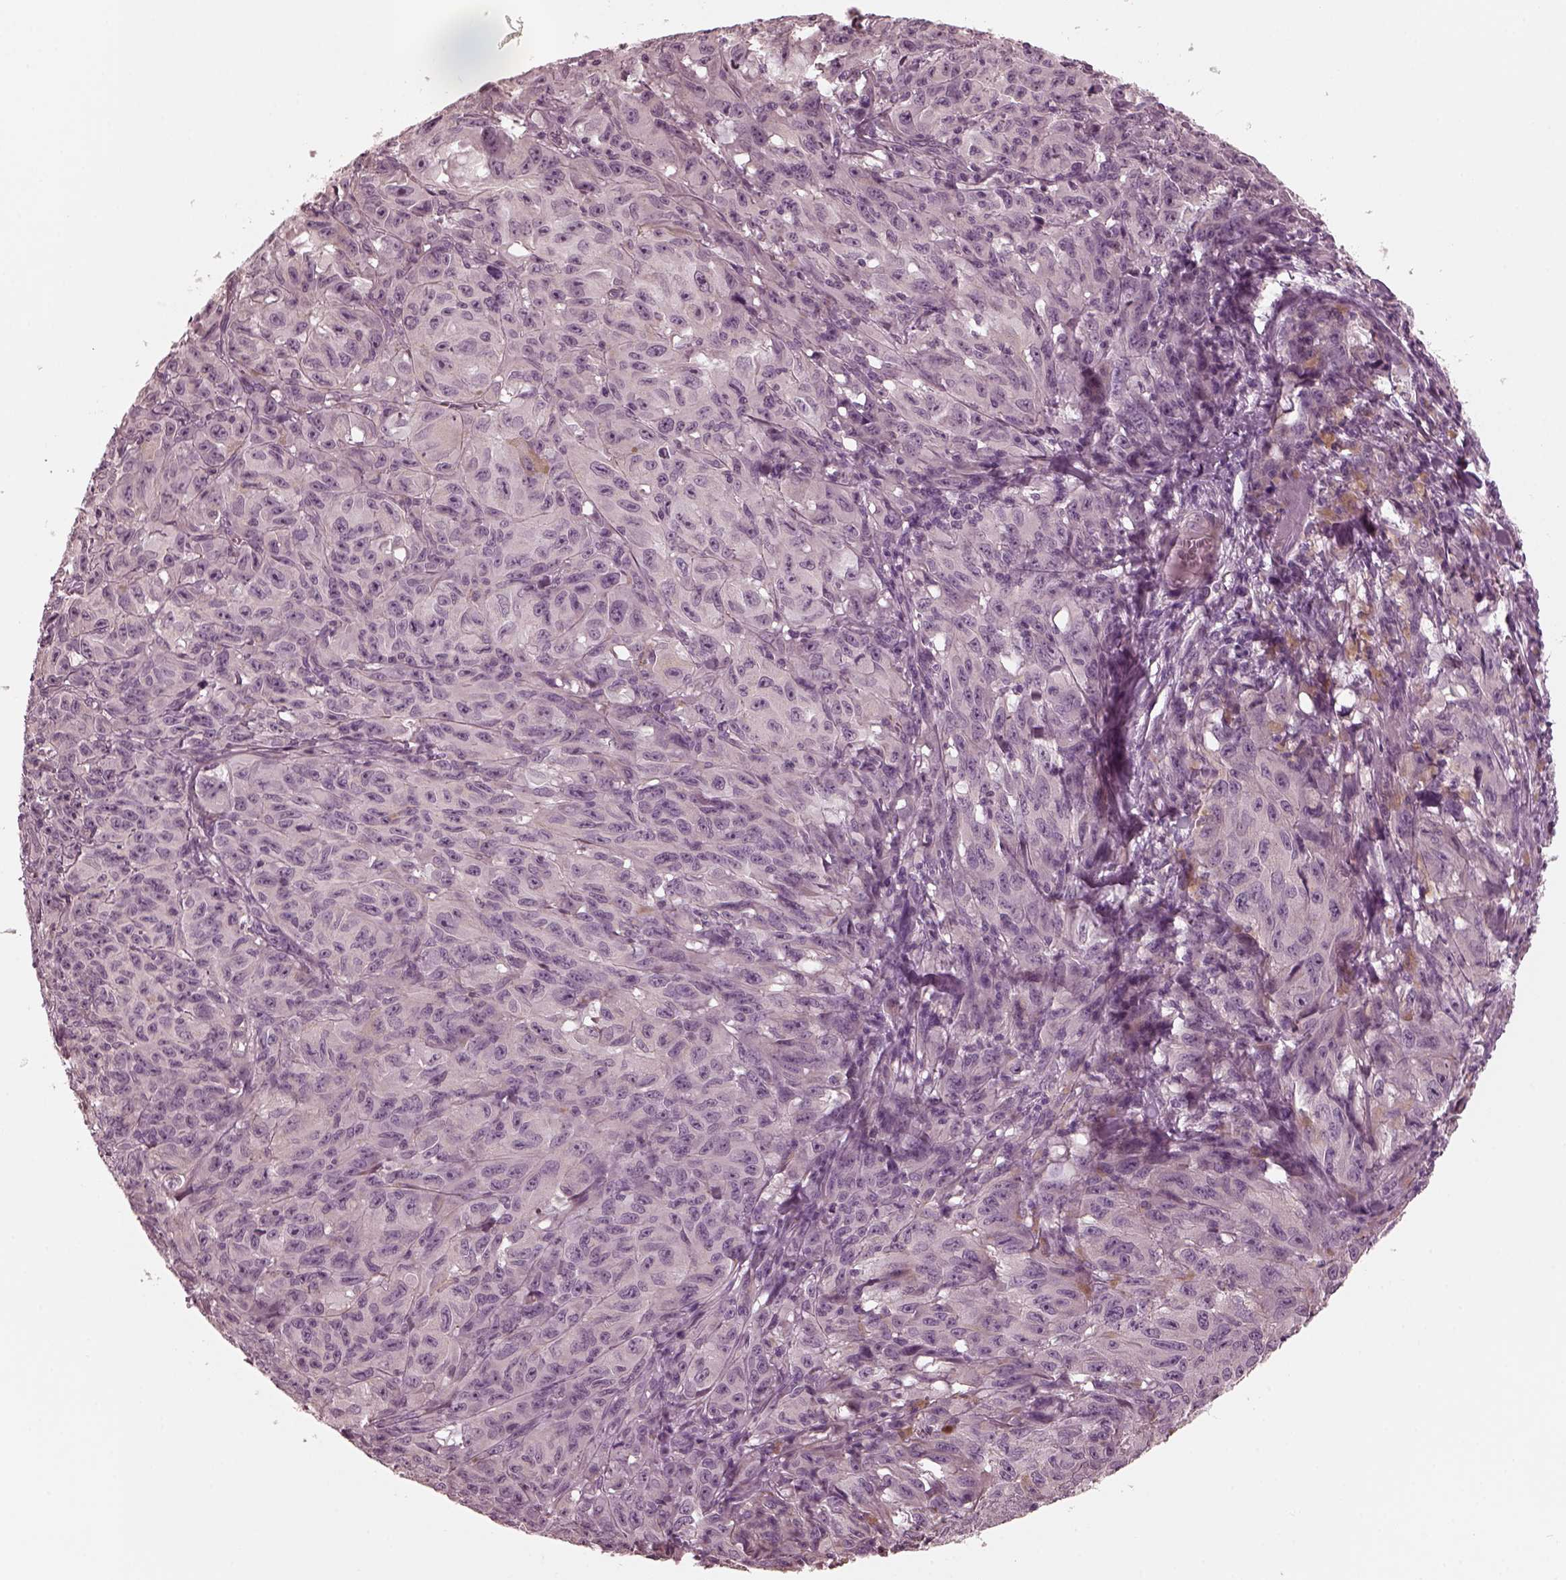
{"staining": {"intensity": "negative", "quantity": "none", "location": "none"}, "tissue": "melanoma", "cell_type": "Tumor cells", "image_type": "cancer", "snomed": [{"axis": "morphology", "description": "Malignant melanoma, NOS"}, {"axis": "topography", "description": "Vulva, labia, clitoris and Bartholin´s gland, NO"}], "caption": "Photomicrograph shows no protein positivity in tumor cells of malignant melanoma tissue.", "gene": "KIF6", "patient": {"sex": "female", "age": 75}}